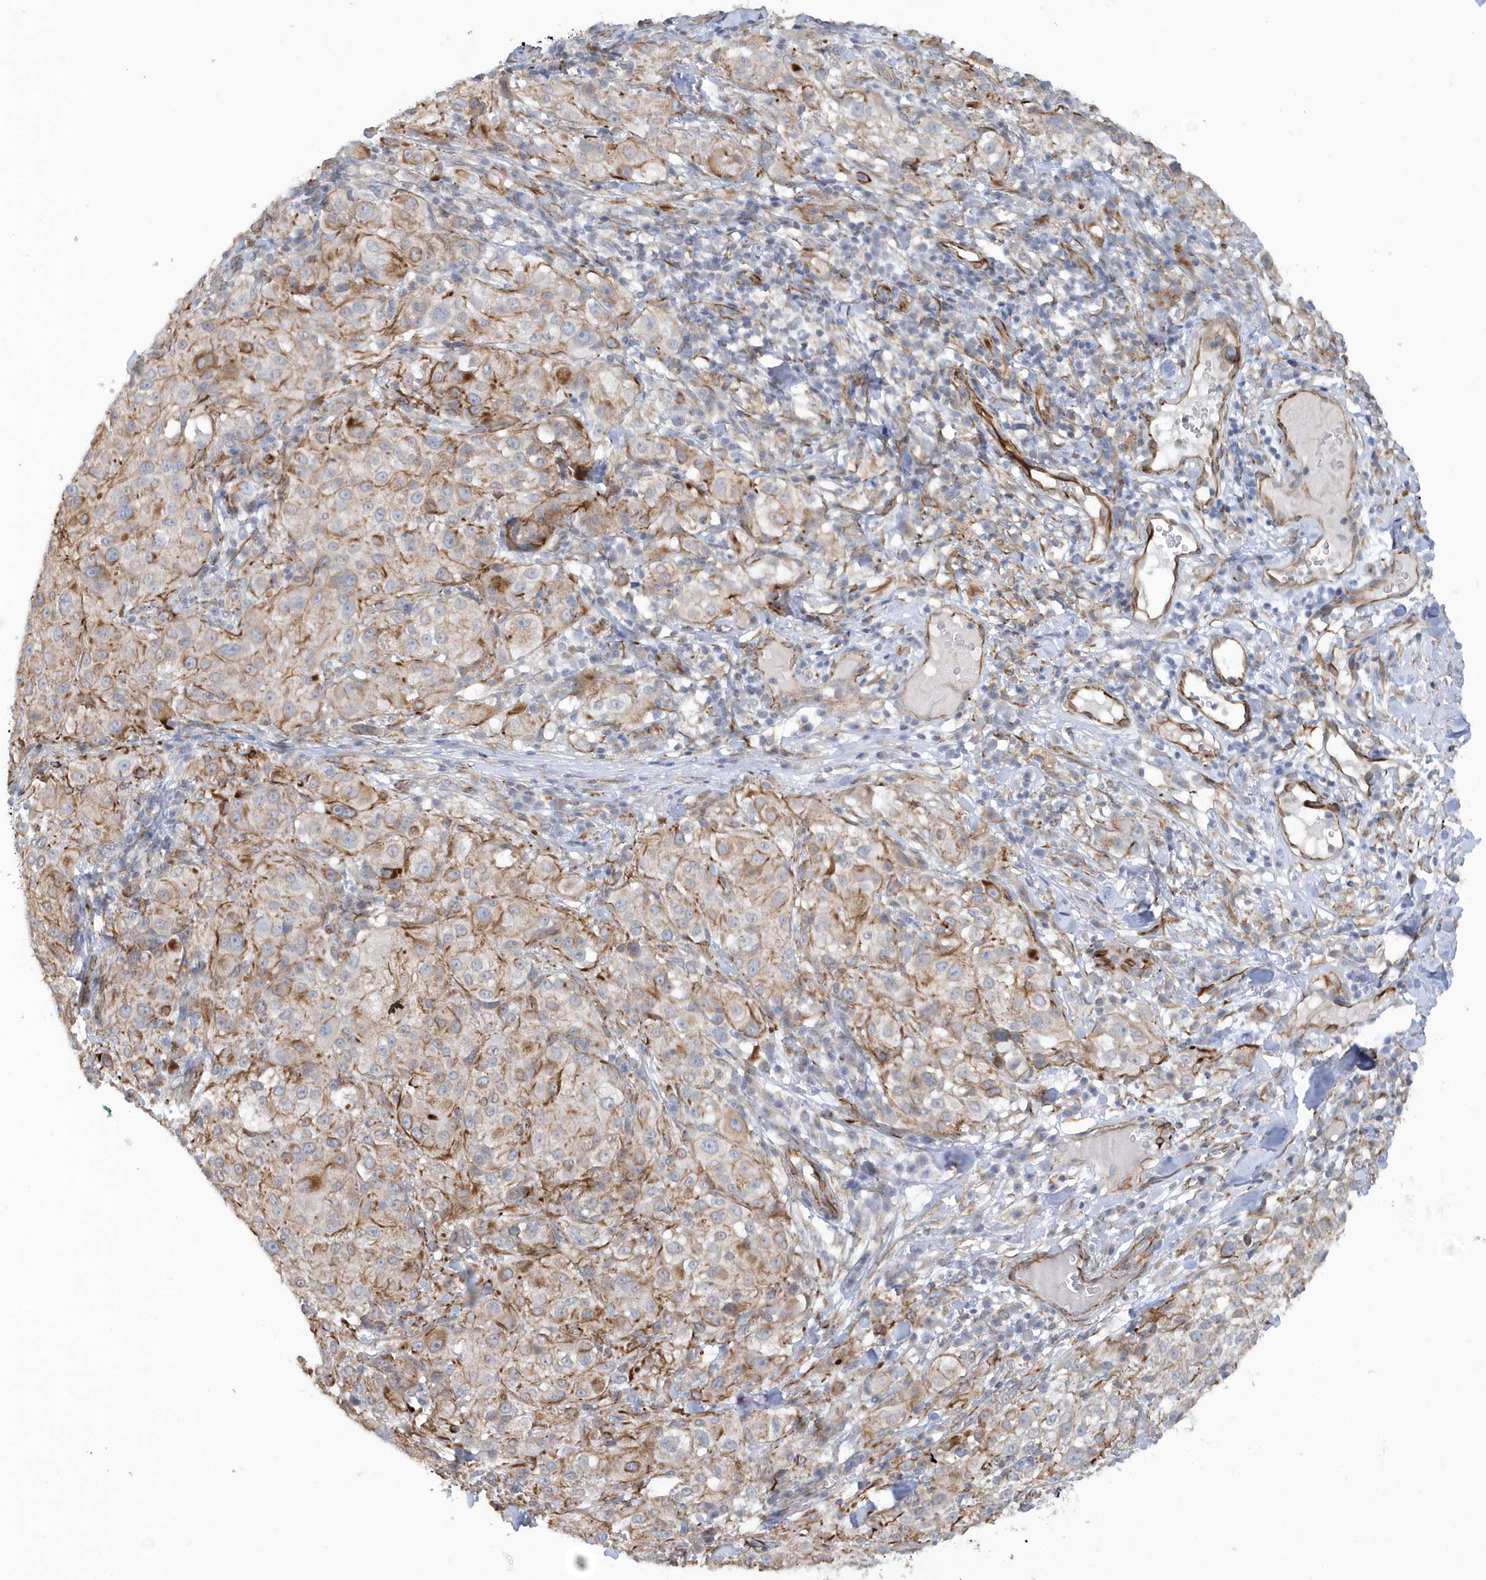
{"staining": {"intensity": "moderate", "quantity": "<25%", "location": "cytoplasmic/membranous"}, "tissue": "melanoma", "cell_type": "Tumor cells", "image_type": "cancer", "snomed": [{"axis": "morphology", "description": "Necrosis, NOS"}, {"axis": "morphology", "description": "Malignant melanoma, NOS"}, {"axis": "topography", "description": "Skin"}], "caption": "Protein expression analysis of human melanoma reveals moderate cytoplasmic/membranous staining in about <25% of tumor cells.", "gene": "RAB17", "patient": {"sex": "female", "age": 87}}